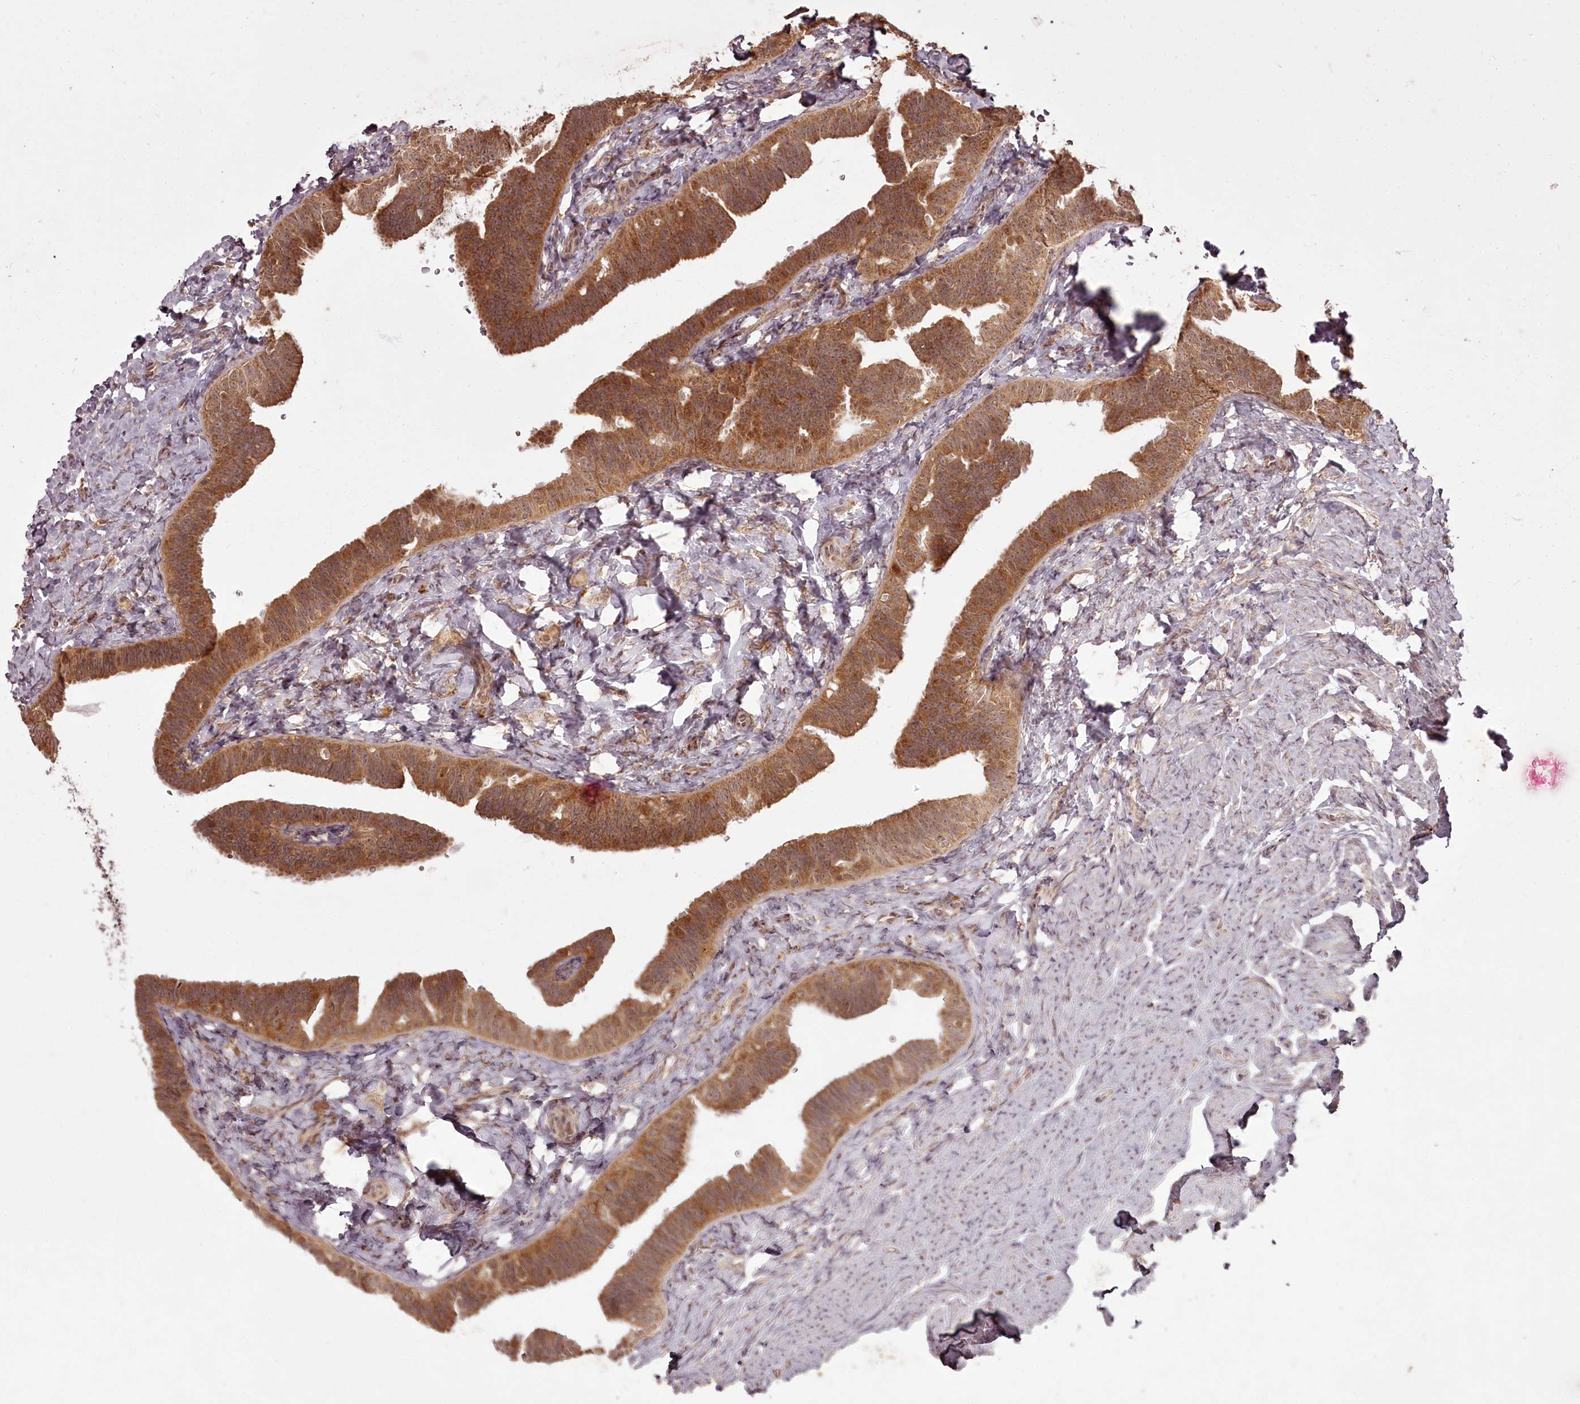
{"staining": {"intensity": "moderate", "quantity": ">75%", "location": "cytoplasmic/membranous"}, "tissue": "fallopian tube", "cell_type": "Glandular cells", "image_type": "normal", "snomed": [{"axis": "morphology", "description": "Normal tissue, NOS"}, {"axis": "topography", "description": "Fallopian tube"}], "caption": "Protein staining shows moderate cytoplasmic/membranous expression in approximately >75% of glandular cells in benign fallopian tube. (DAB (3,3'-diaminobenzidine) = brown stain, brightfield microscopy at high magnification).", "gene": "PCBP2", "patient": {"sex": "female", "age": 39}}